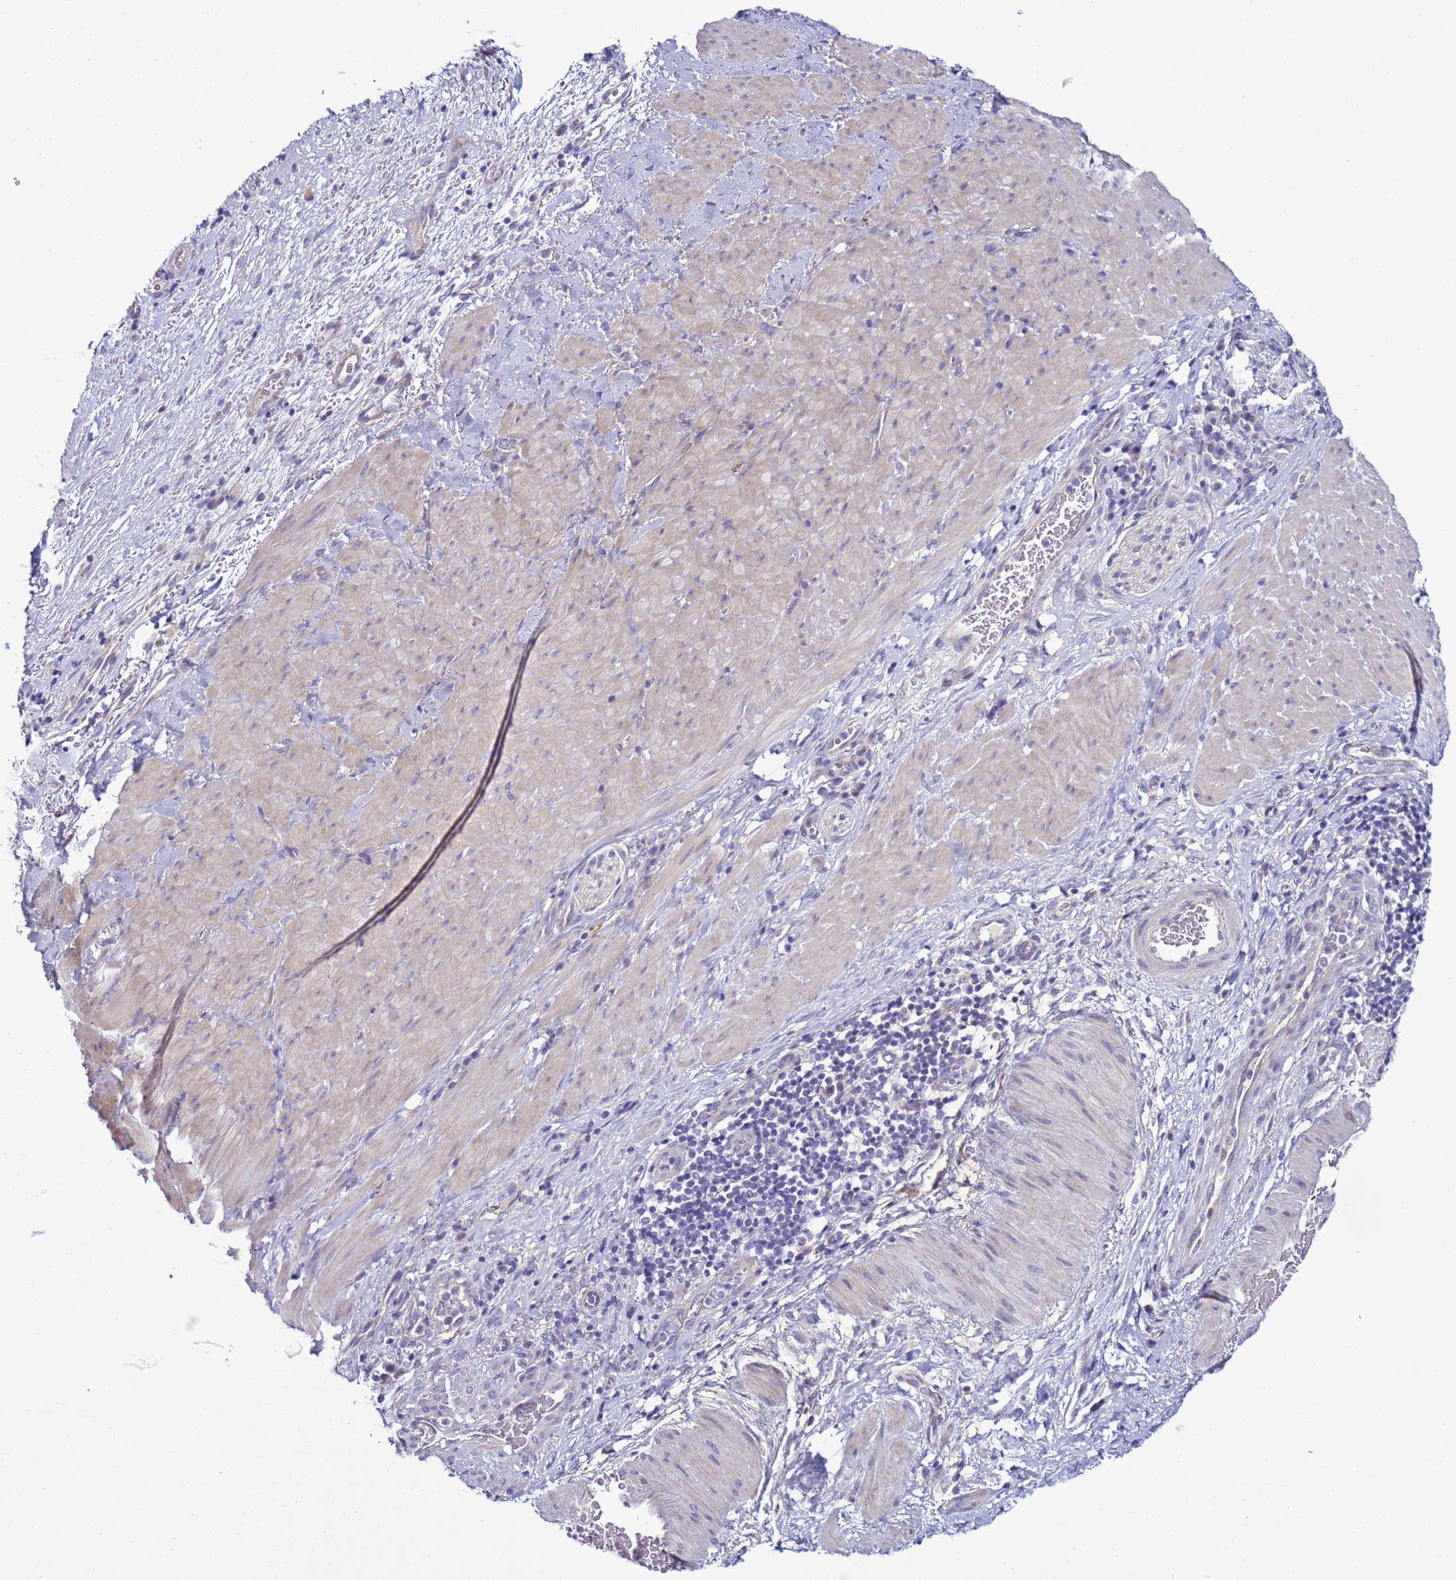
{"staining": {"intensity": "negative", "quantity": "none", "location": "none"}, "tissue": "stomach cancer", "cell_type": "Tumor cells", "image_type": "cancer", "snomed": [{"axis": "morphology", "description": "Normal tissue, NOS"}, {"axis": "morphology", "description": "Adenocarcinoma, NOS"}, {"axis": "topography", "description": "Stomach"}], "caption": "Tumor cells show no significant staining in stomach cancer.", "gene": "NAT2", "patient": {"sex": "female", "age": 64}}